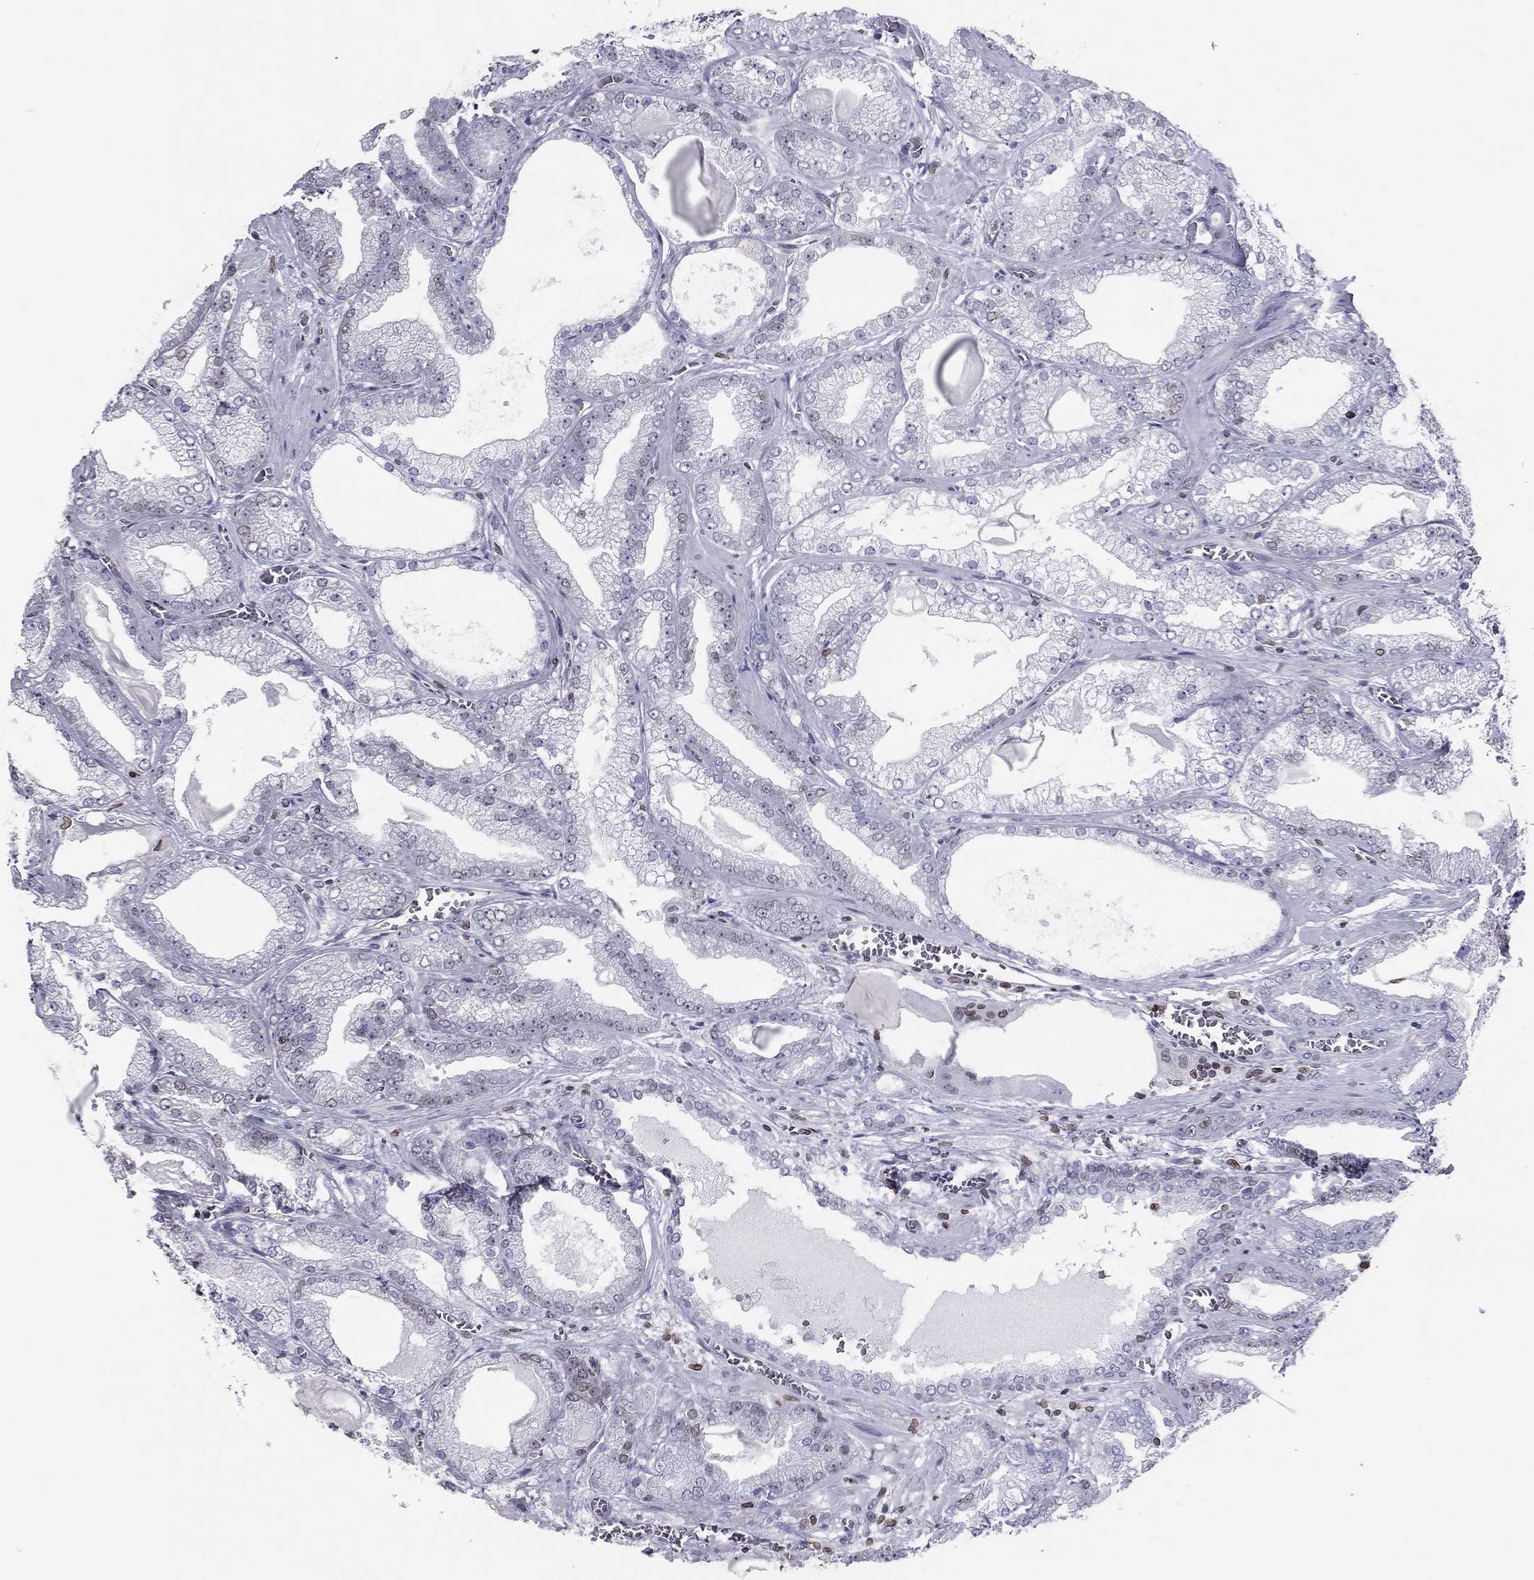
{"staining": {"intensity": "negative", "quantity": "none", "location": "none"}, "tissue": "prostate cancer", "cell_type": "Tumor cells", "image_type": "cancer", "snomed": [{"axis": "morphology", "description": "Adenocarcinoma, Low grade"}, {"axis": "topography", "description": "Prostate"}], "caption": "An immunohistochemistry (IHC) histopathology image of prostate low-grade adenocarcinoma is shown. There is no staining in tumor cells of prostate low-grade adenocarcinoma. Brightfield microscopy of immunohistochemistry stained with DAB (brown) and hematoxylin (blue), captured at high magnification.", "gene": "ESPL1", "patient": {"sex": "male", "age": 57}}